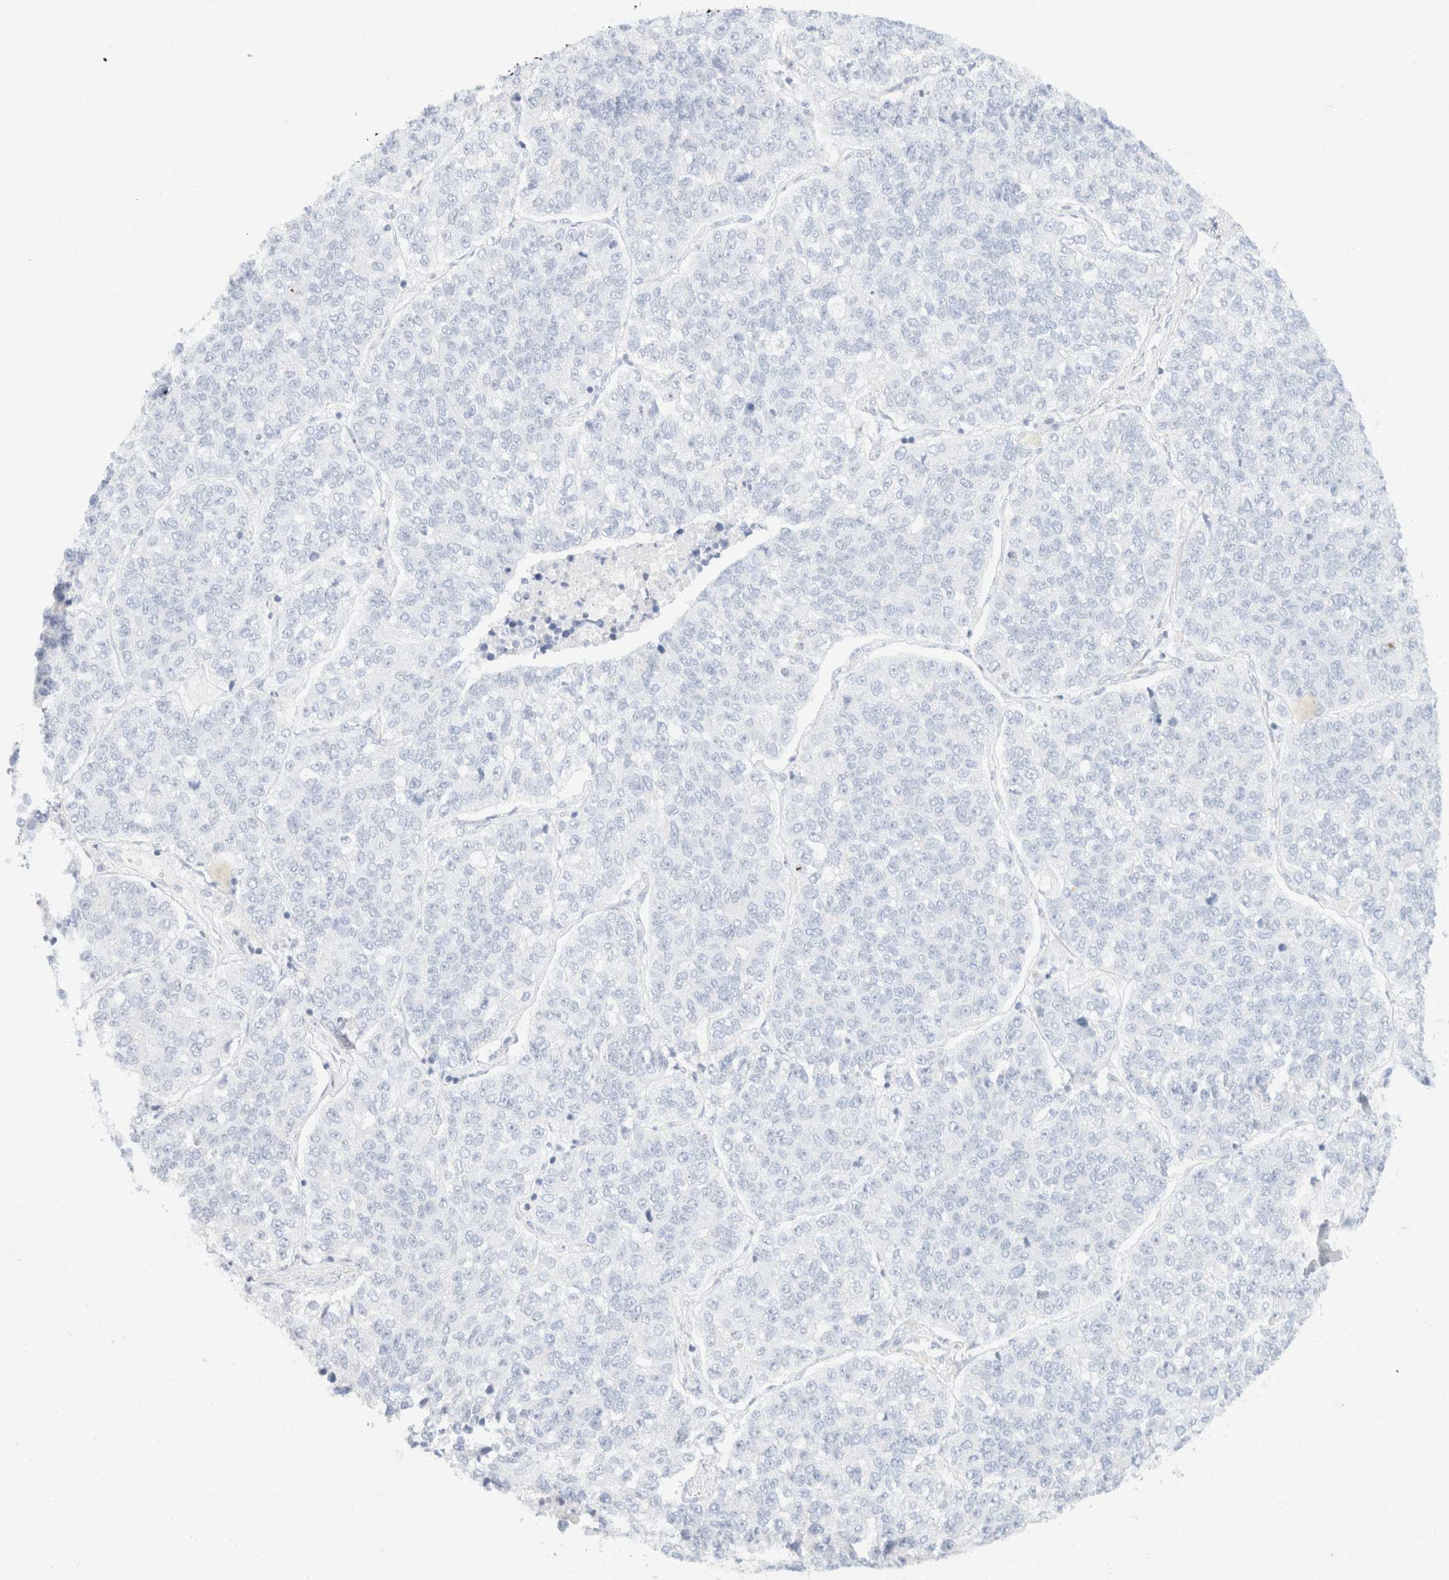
{"staining": {"intensity": "negative", "quantity": "none", "location": "none"}, "tissue": "lung cancer", "cell_type": "Tumor cells", "image_type": "cancer", "snomed": [{"axis": "morphology", "description": "Adenocarcinoma, NOS"}, {"axis": "topography", "description": "Lung"}], "caption": "This is an immunohistochemistry histopathology image of human lung cancer. There is no positivity in tumor cells.", "gene": "KRT20", "patient": {"sex": "male", "age": 49}}